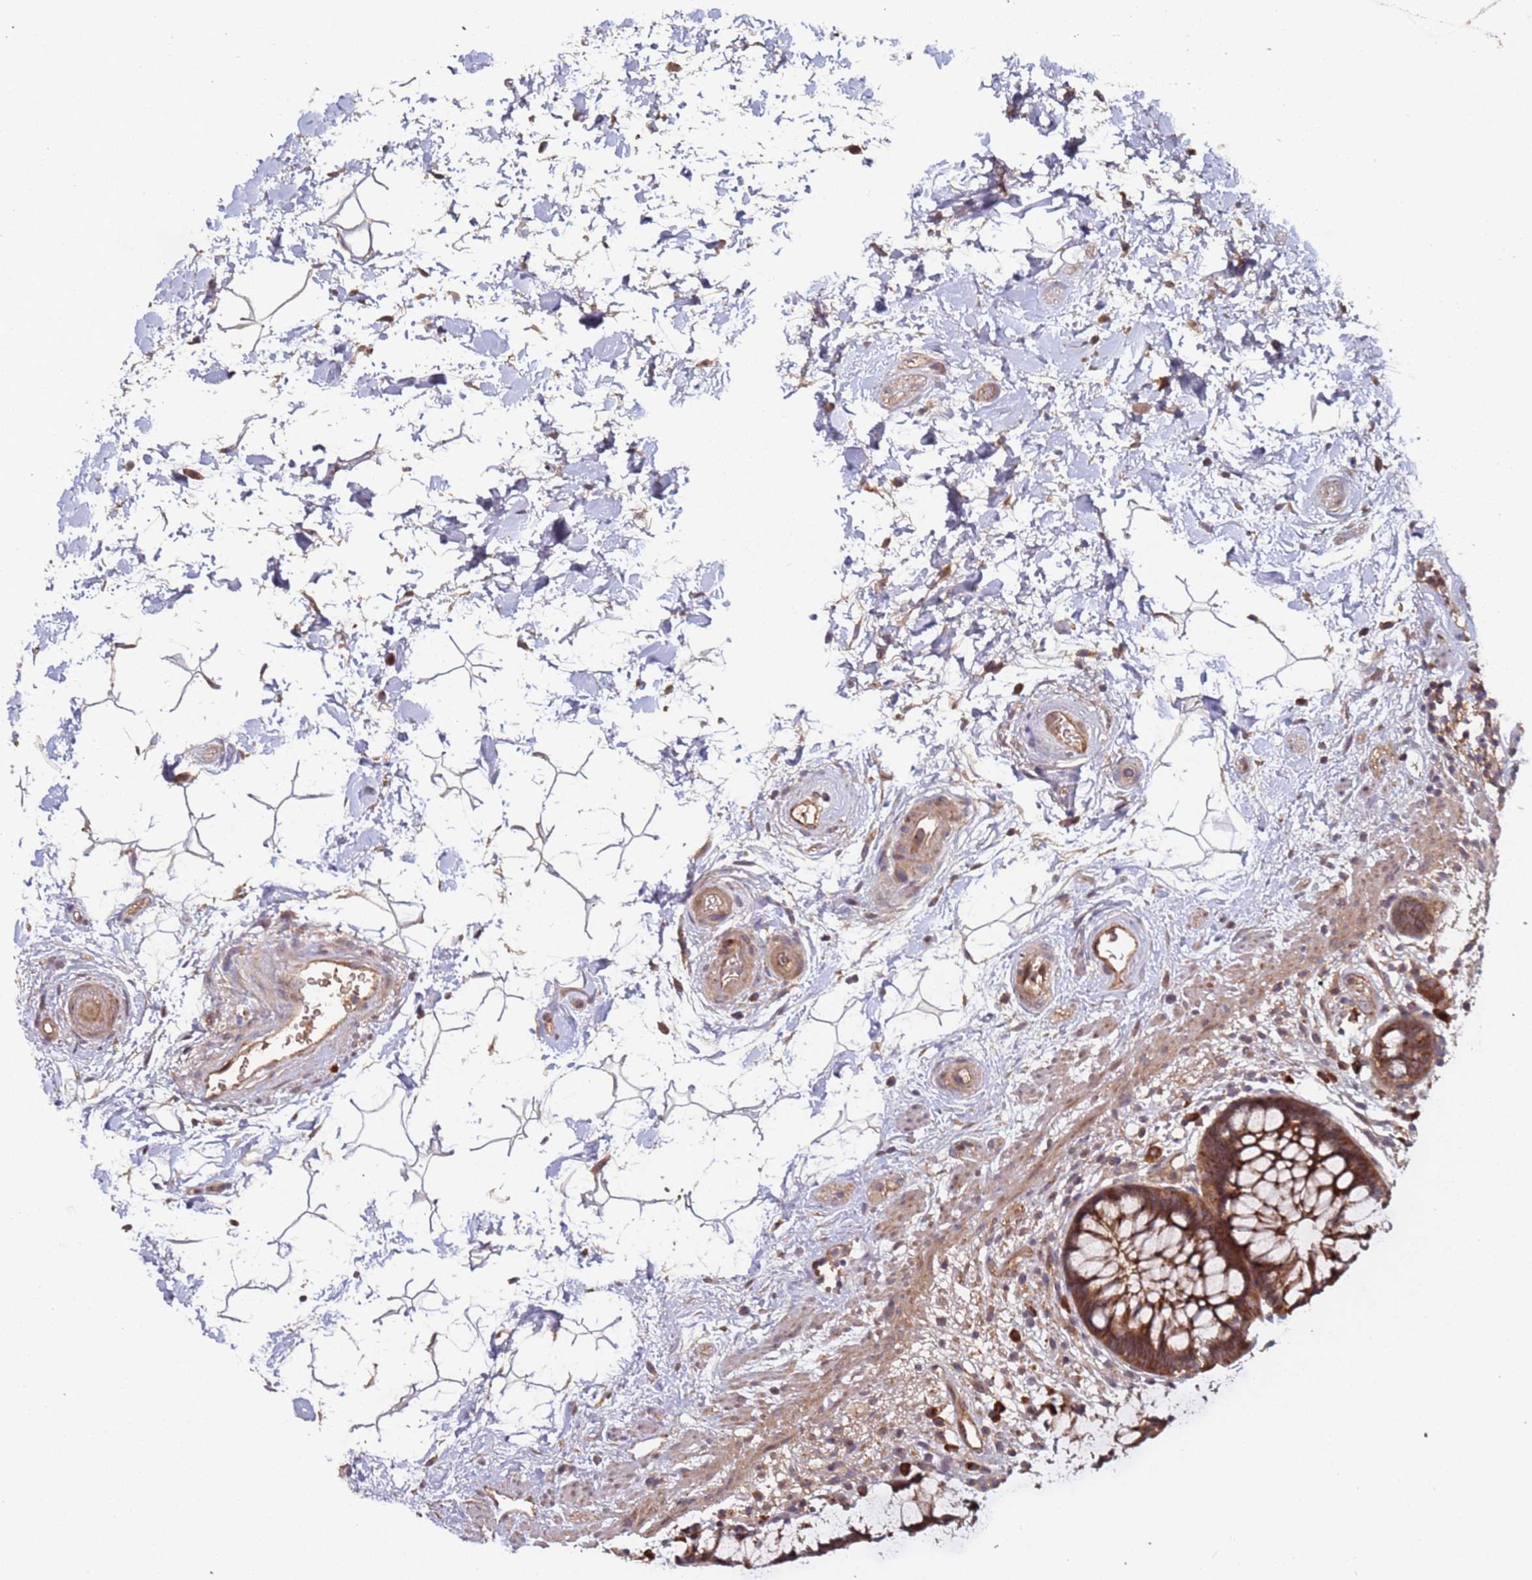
{"staining": {"intensity": "strong", "quantity": ">75%", "location": "cytoplasmic/membranous"}, "tissue": "rectum", "cell_type": "Glandular cells", "image_type": "normal", "snomed": [{"axis": "morphology", "description": "Normal tissue, NOS"}, {"axis": "topography", "description": "Rectum"}], "caption": "A high amount of strong cytoplasmic/membranous positivity is identified in approximately >75% of glandular cells in normal rectum. The staining is performed using DAB (3,3'-diaminobenzidine) brown chromogen to label protein expression. The nuclei are counter-stained blue using hematoxylin.", "gene": "KANSL1L", "patient": {"sex": "male", "age": 51}}